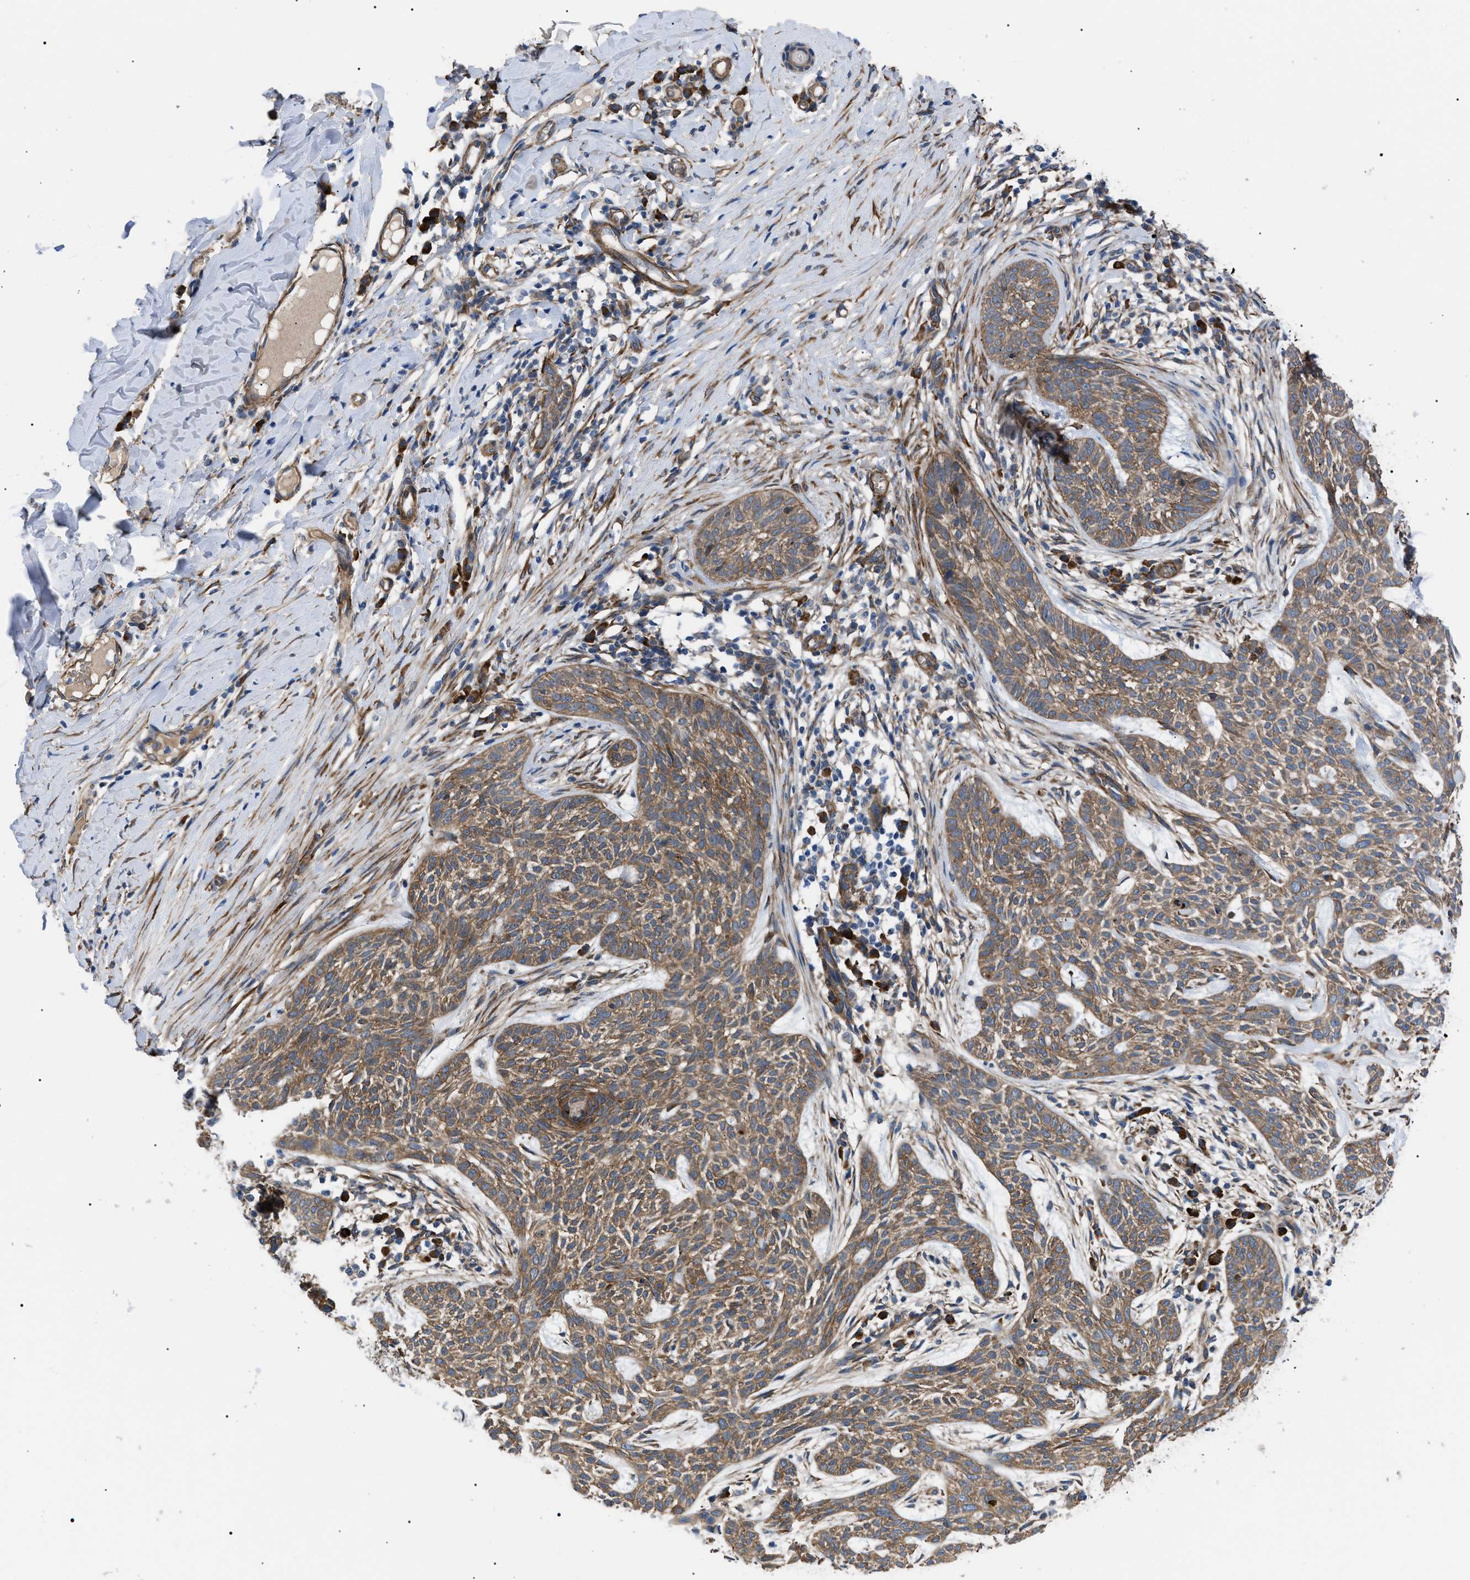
{"staining": {"intensity": "moderate", "quantity": ">75%", "location": "cytoplasmic/membranous"}, "tissue": "skin cancer", "cell_type": "Tumor cells", "image_type": "cancer", "snomed": [{"axis": "morphology", "description": "Basal cell carcinoma"}, {"axis": "topography", "description": "Skin"}], "caption": "Skin cancer stained with a protein marker exhibits moderate staining in tumor cells.", "gene": "MYO10", "patient": {"sex": "female", "age": 59}}